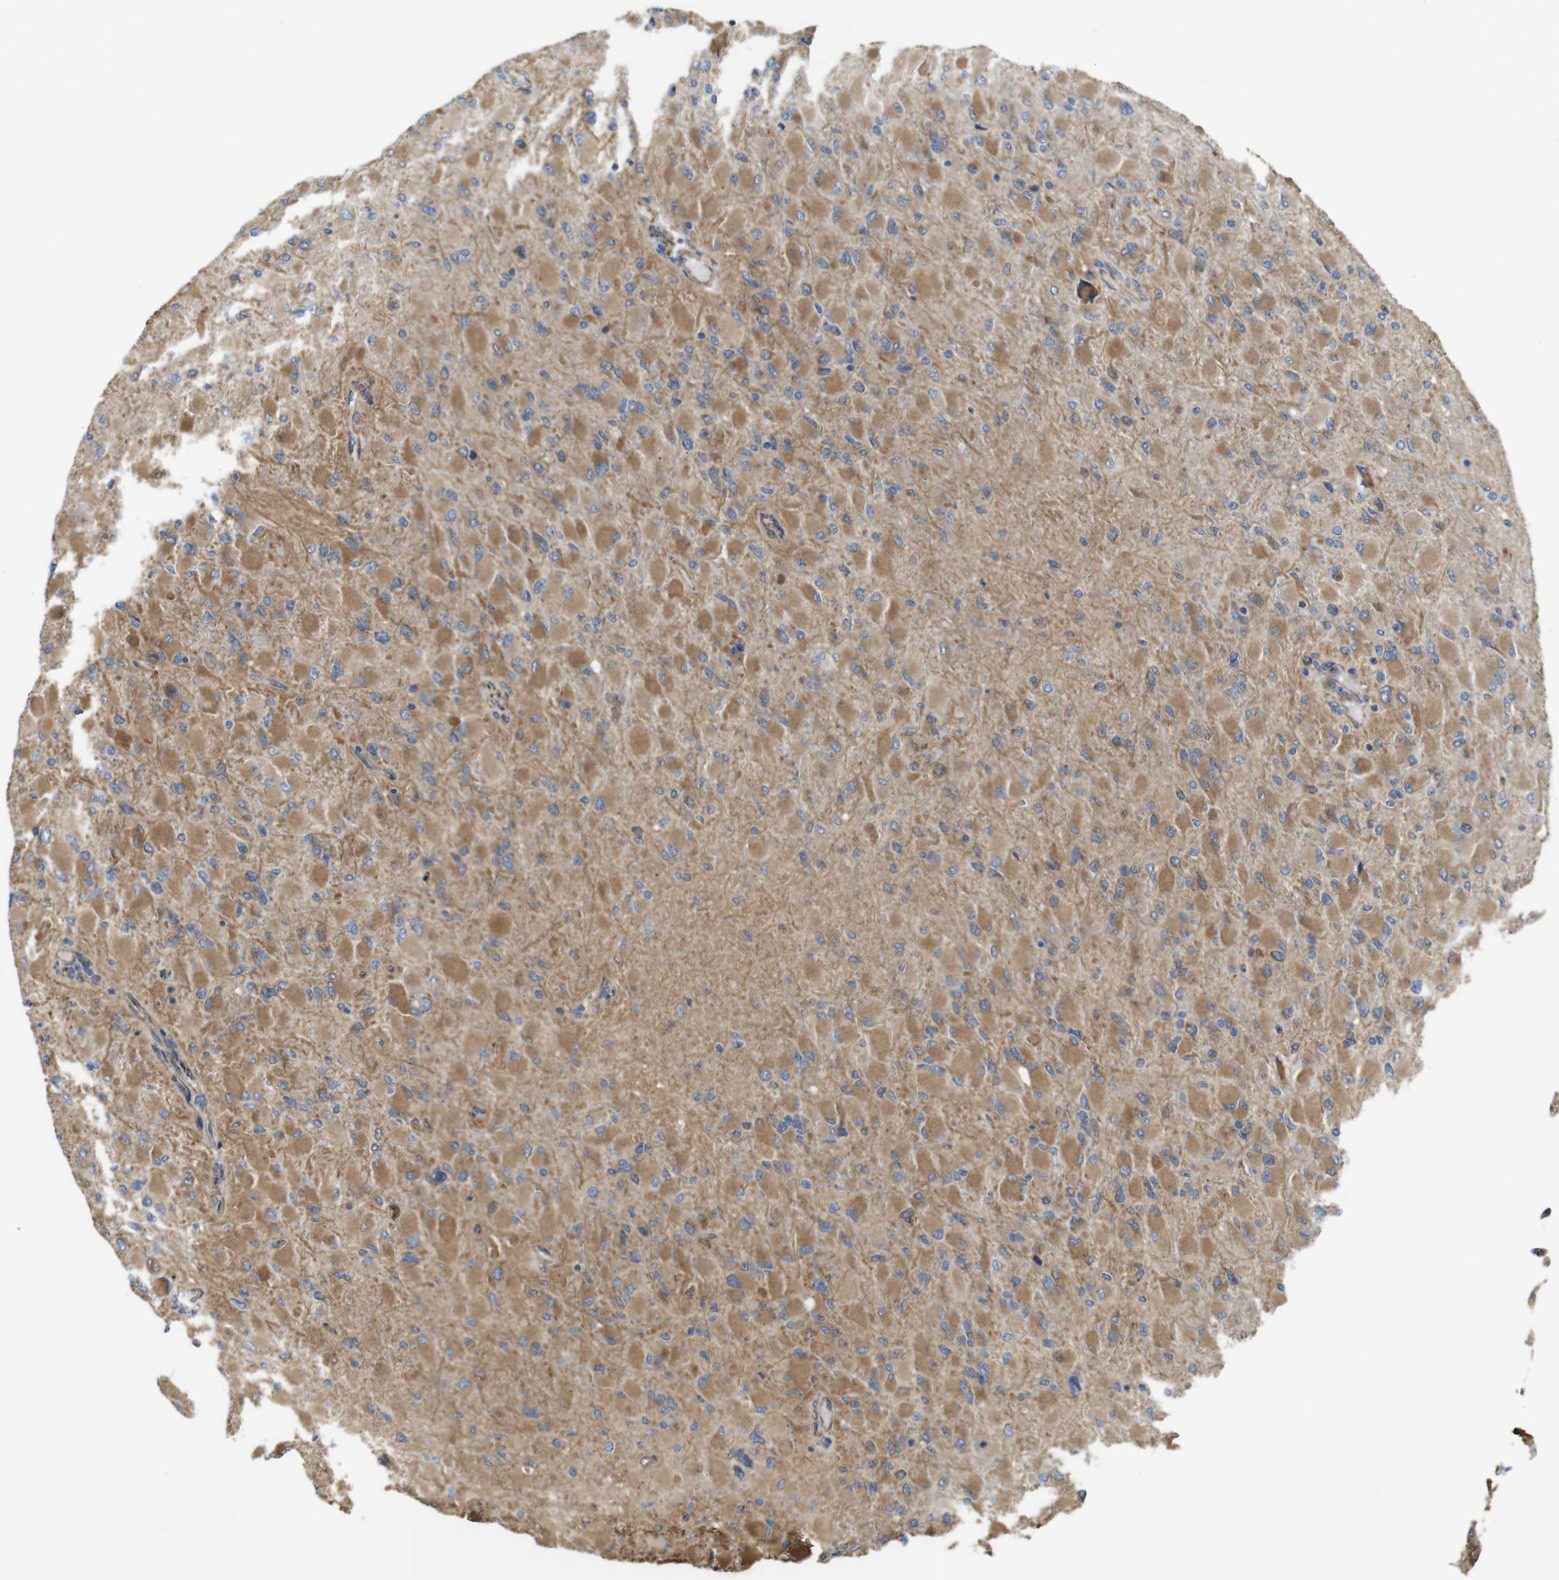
{"staining": {"intensity": "moderate", "quantity": ">75%", "location": "cytoplasmic/membranous"}, "tissue": "glioma", "cell_type": "Tumor cells", "image_type": "cancer", "snomed": [{"axis": "morphology", "description": "Glioma, malignant, High grade"}, {"axis": "topography", "description": "Cerebral cortex"}], "caption": "Immunohistochemistry photomicrograph of human malignant glioma (high-grade) stained for a protein (brown), which displays medium levels of moderate cytoplasmic/membranous positivity in approximately >75% of tumor cells.", "gene": "POMK", "patient": {"sex": "female", "age": 36}}